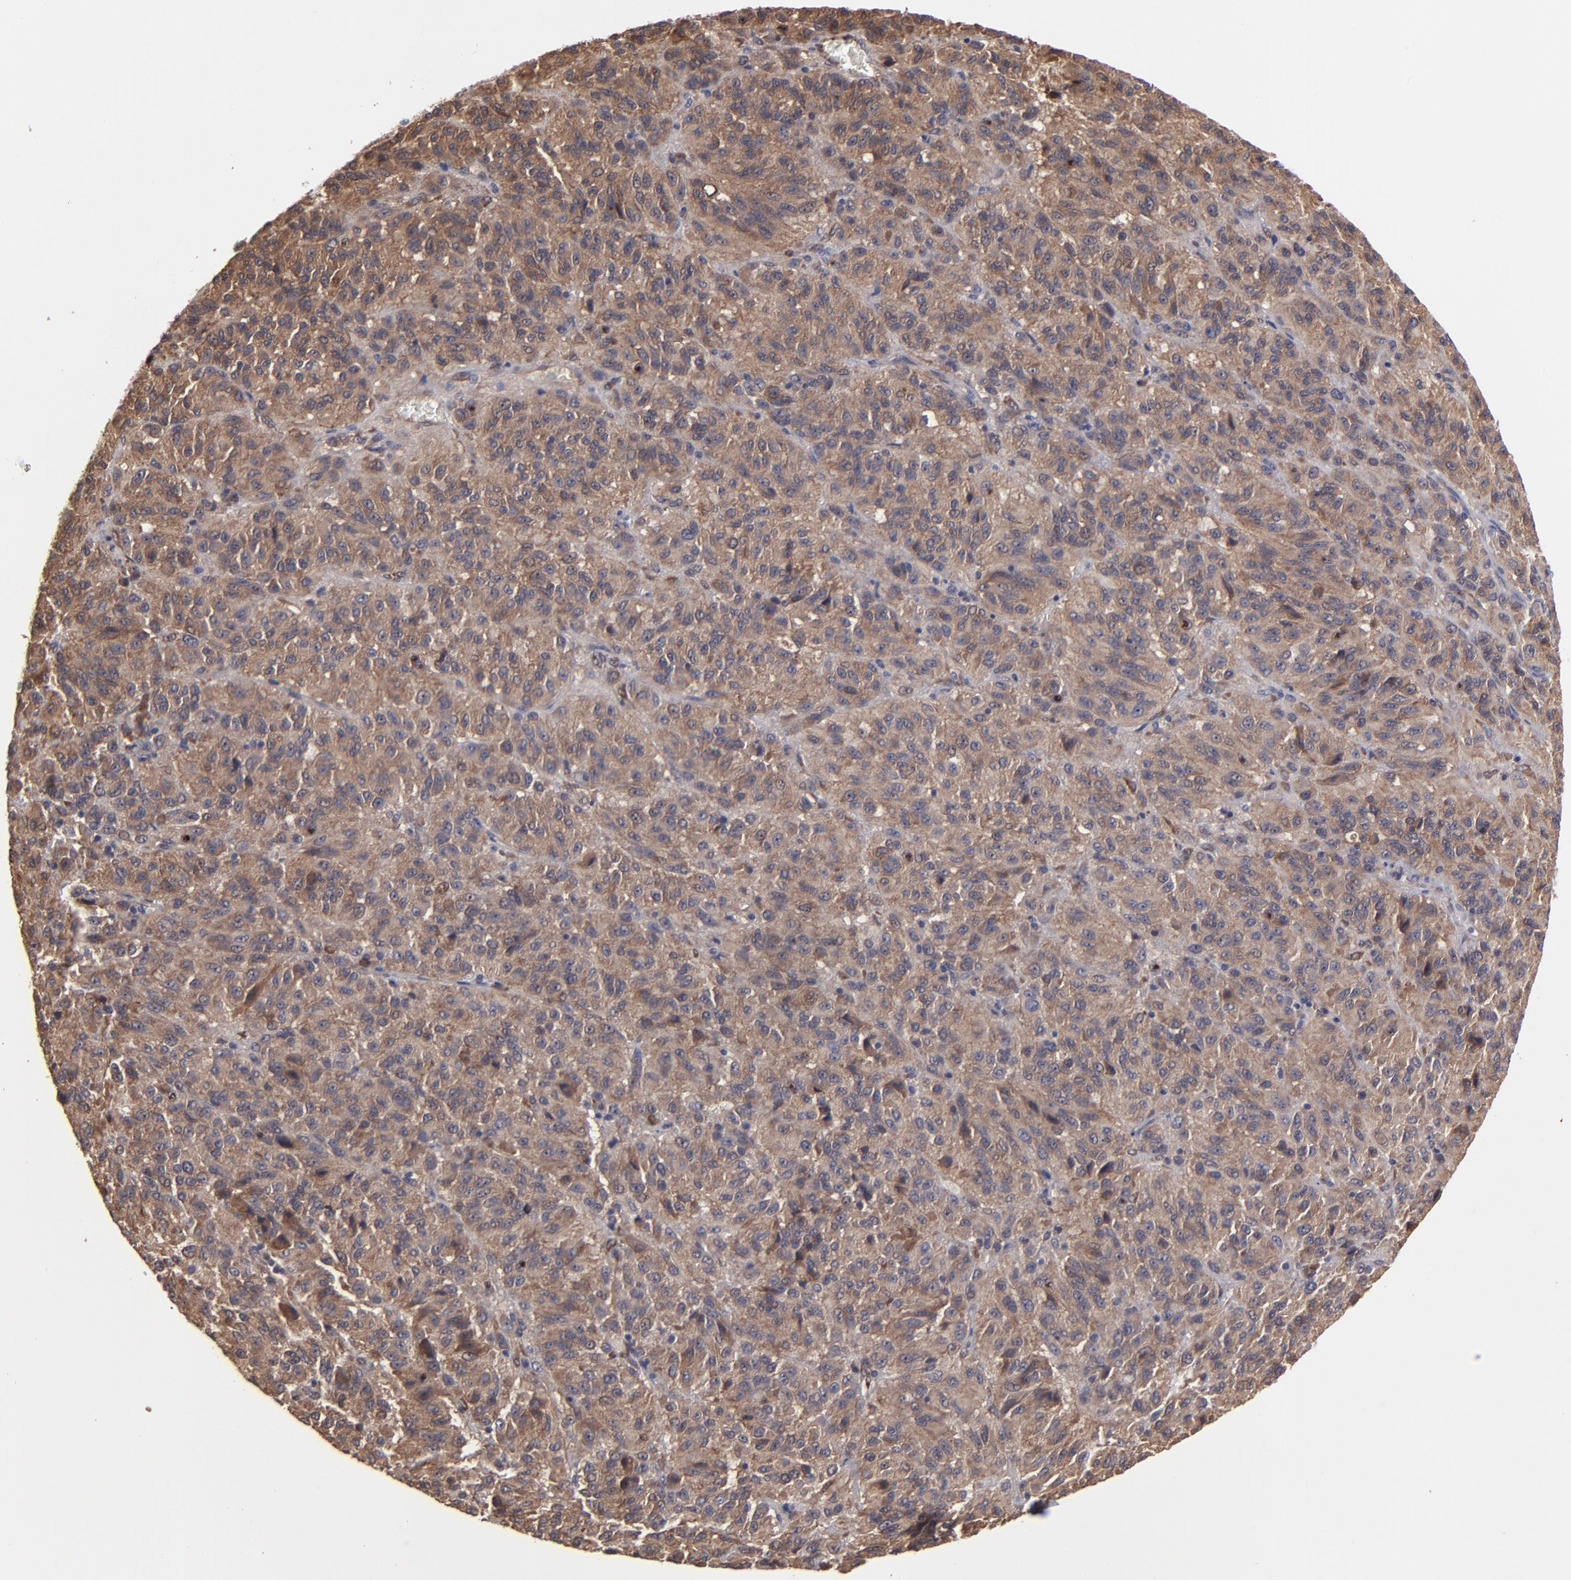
{"staining": {"intensity": "moderate", "quantity": ">75%", "location": "cytoplasmic/membranous"}, "tissue": "melanoma", "cell_type": "Tumor cells", "image_type": "cancer", "snomed": [{"axis": "morphology", "description": "Malignant melanoma, Metastatic site"}, {"axis": "topography", "description": "Lung"}], "caption": "Protein expression analysis of human melanoma reveals moderate cytoplasmic/membranous expression in approximately >75% of tumor cells. (Stains: DAB in brown, nuclei in blue, Microscopy: brightfield microscopy at high magnification).", "gene": "CHL1", "patient": {"sex": "male", "age": 64}}